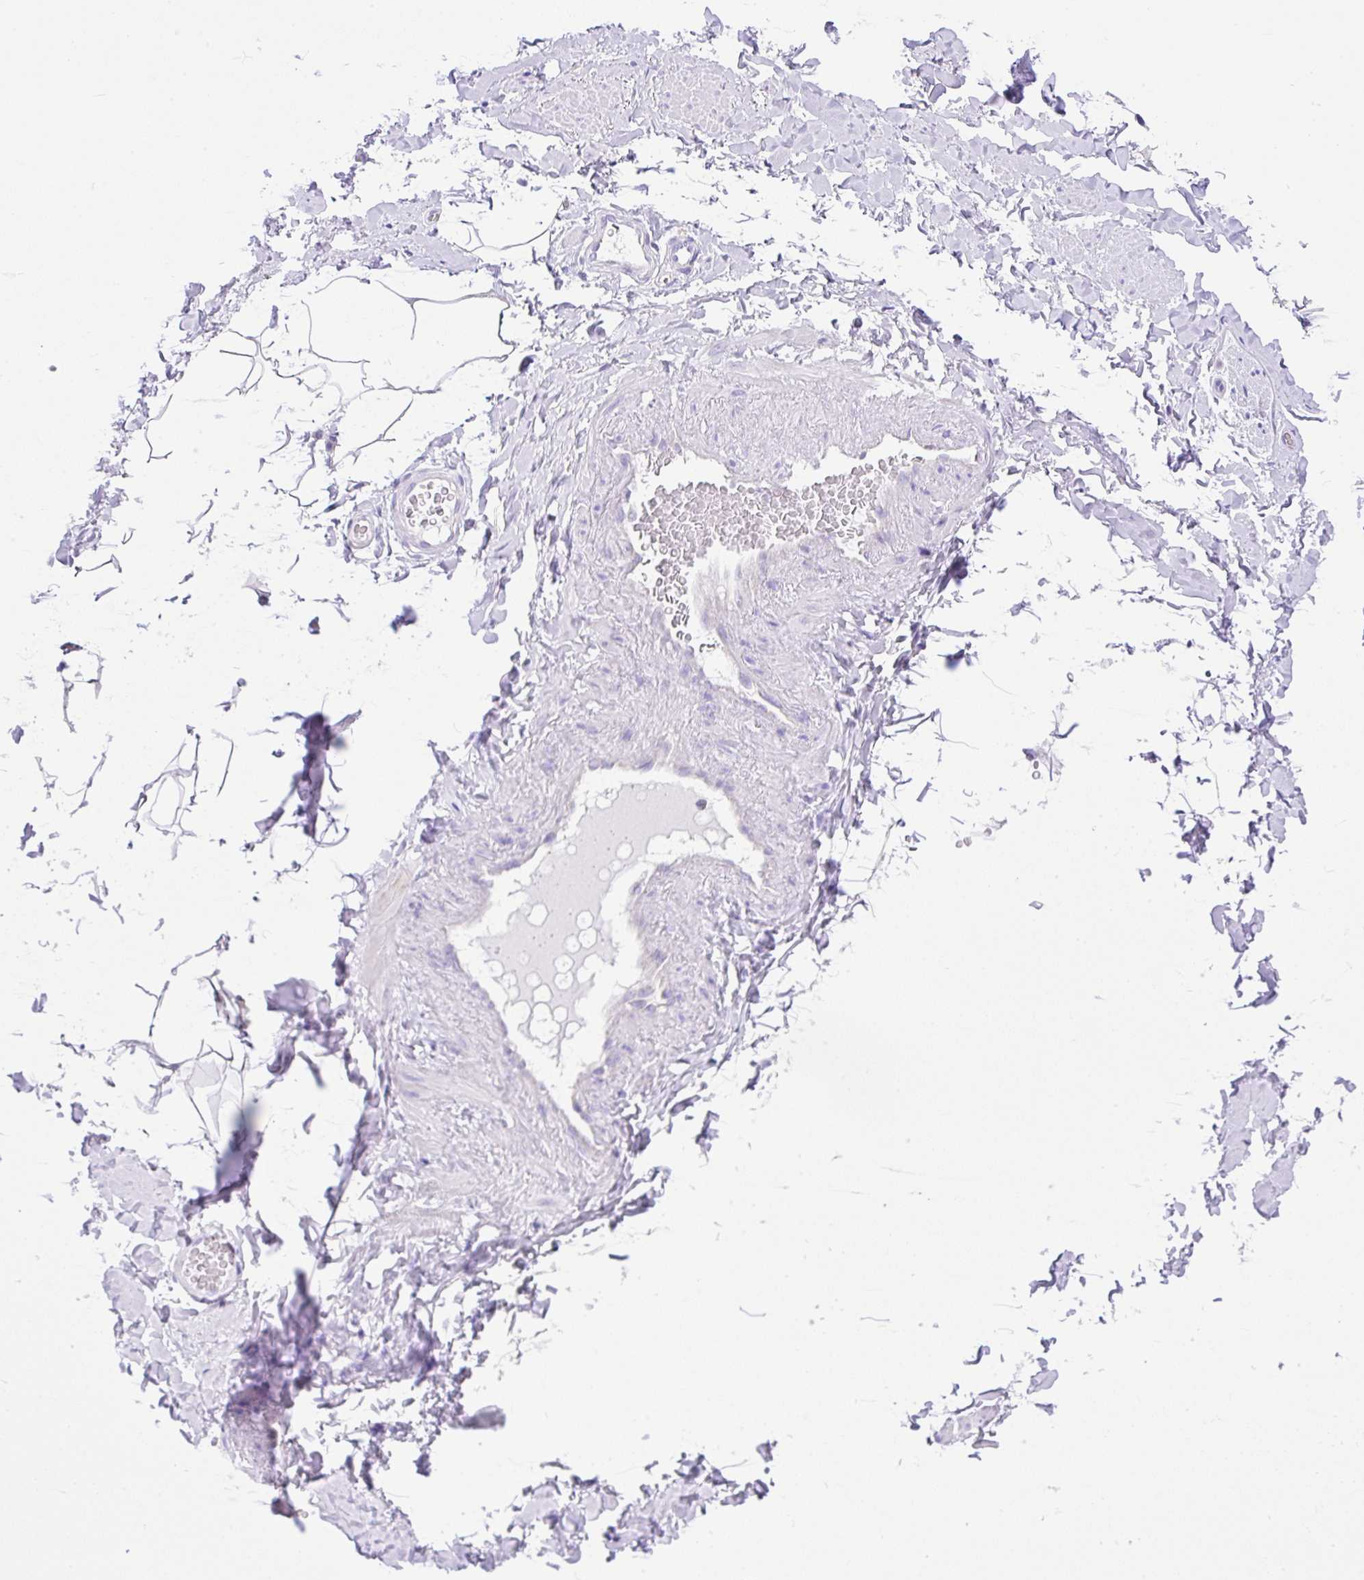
{"staining": {"intensity": "negative", "quantity": "none", "location": "none"}, "tissue": "adipose tissue", "cell_type": "Adipocytes", "image_type": "normal", "snomed": [{"axis": "morphology", "description": "Normal tissue, NOS"}, {"axis": "topography", "description": "Vascular tissue"}, {"axis": "topography", "description": "Peripheral nerve tissue"}], "caption": "An immunohistochemistry (IHC) image of normal adipose tissue is shown. There is no staining in adipocytes of adipose tissue.", "gene": "SLC13A1", "patient": {"sex": "male", "age": 41}}